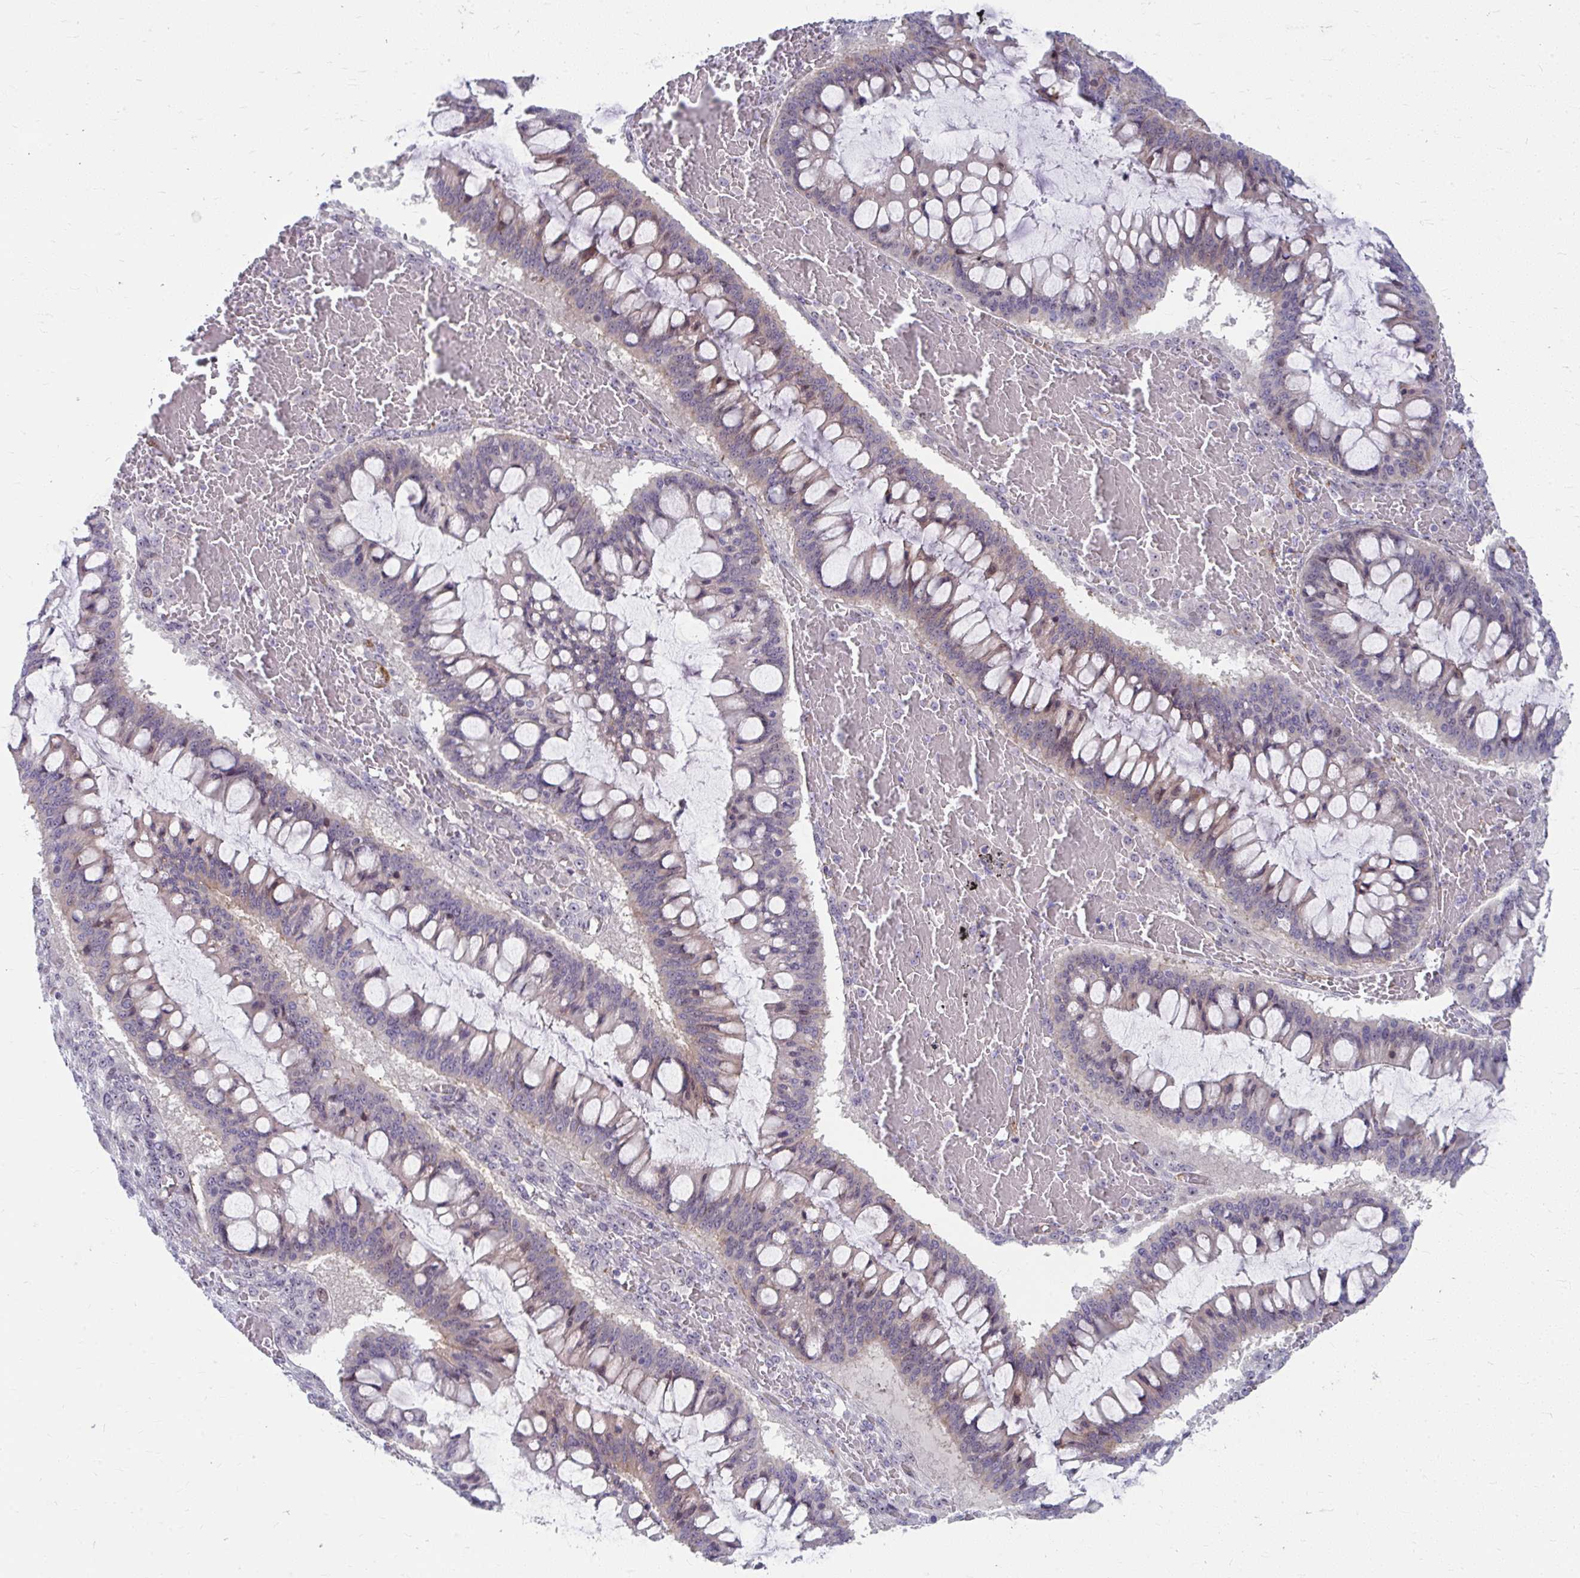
{"staining": {"intensity": "weak", "quantity": "<25%", "location": "cytoplasmic/membranous"}, "tissue": "ovarian cancer", "cell_type": "Tumor cells", "image_type": "cancer", "snomed": [{"axis": "morphology", "description": "Cystadenocarcinoma, mucinous, NOS"}, {"axis": "topography", "description": "Ovary"}], "caption": "DAB (3,3'-diaminobenzidine) immunohistochemical staining of mucinous cystadenocarcinoma (ovarian) exhibits no significant staining in tumor cells.", "gene": "MUS81", "patient": {"sex": "female", "age": 73}}